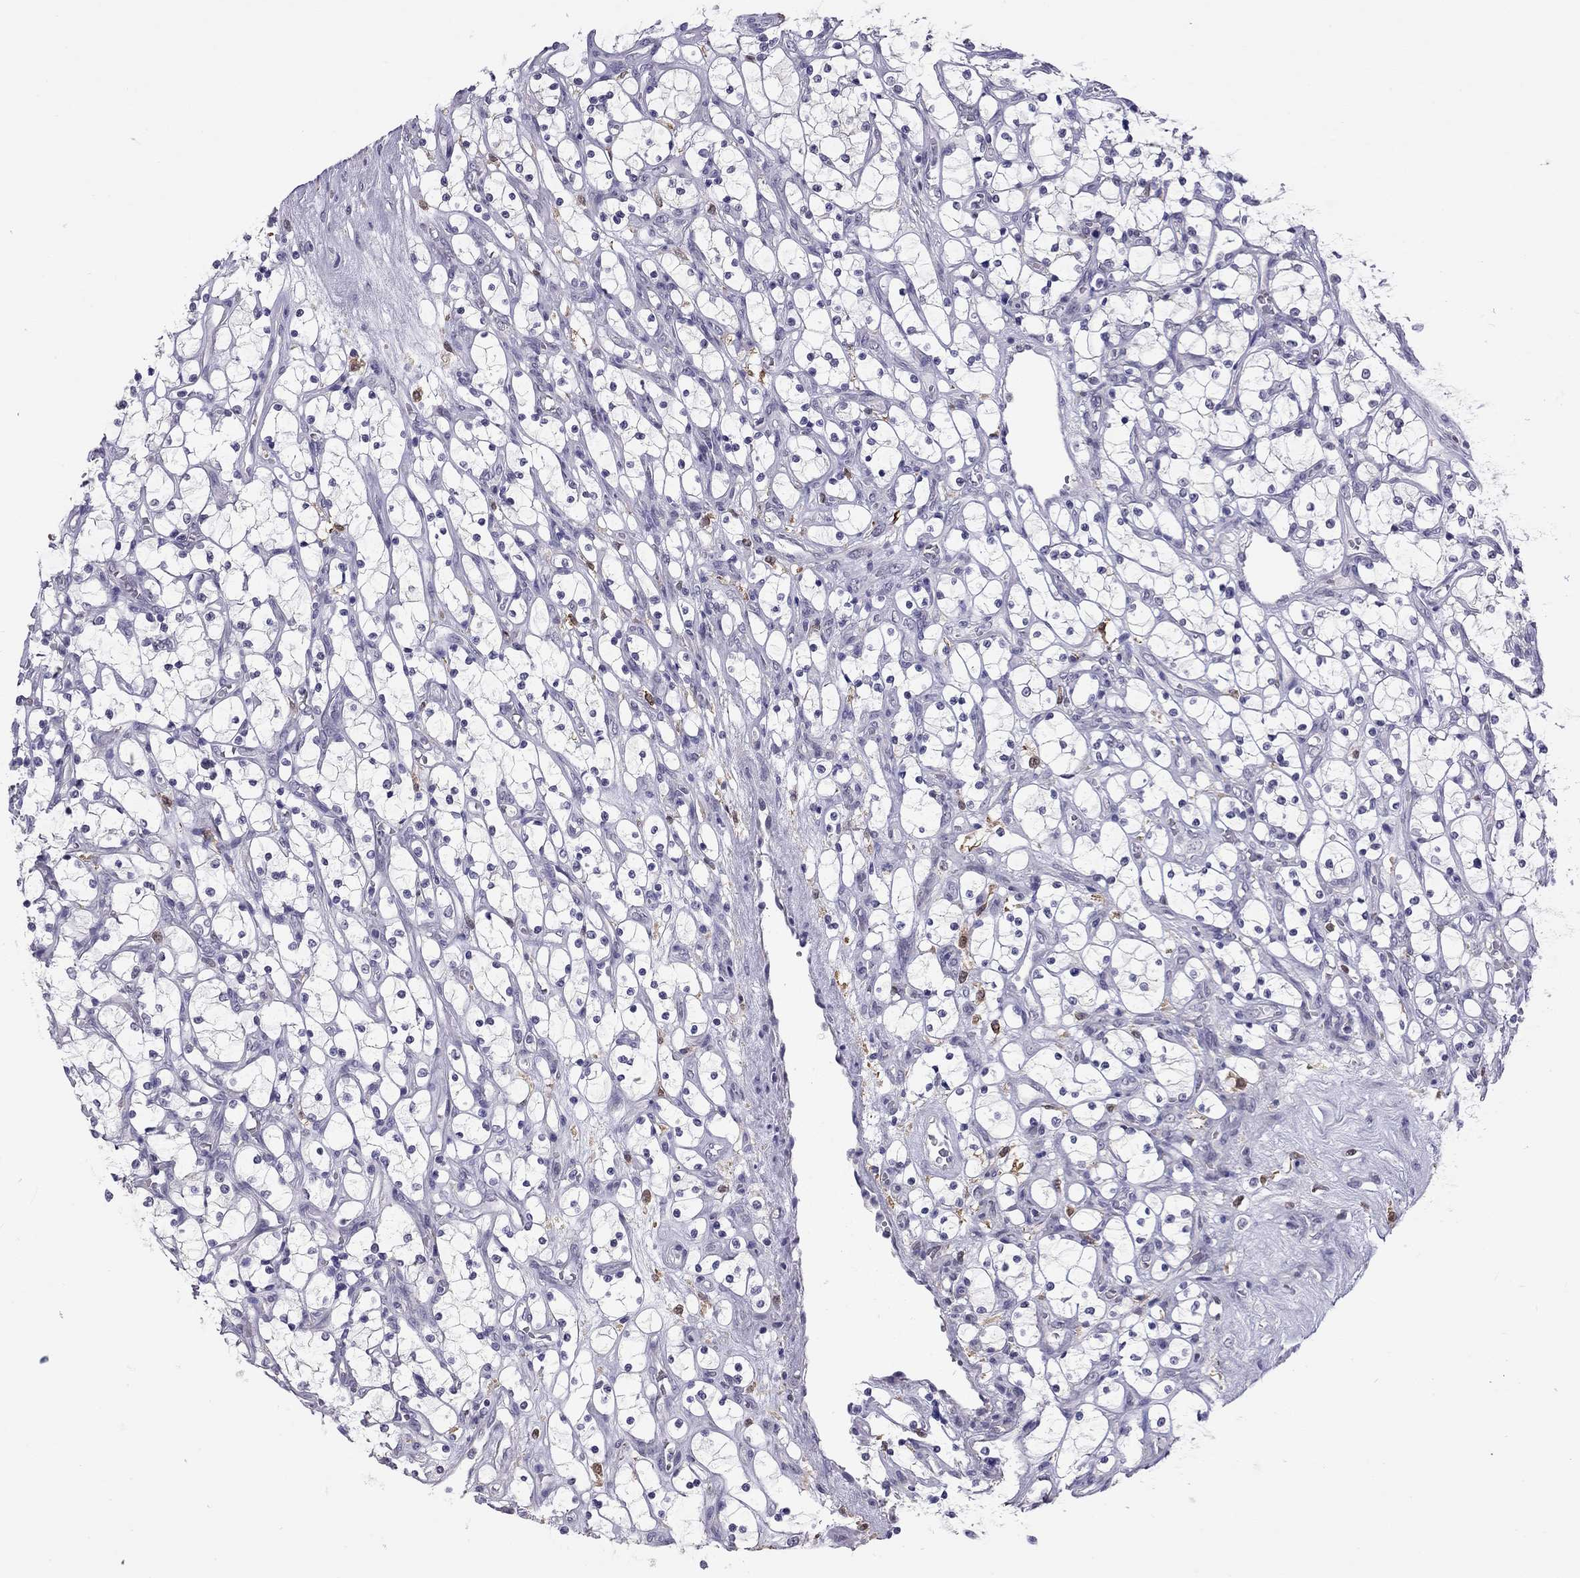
{"staining": {"intensity": "negative", "quantity": "none", "location": "none"}, "tissue": "renal cancer", "cell_type": "Tumor cells", "image_type": "cancer", "snomed": [{"axis": "morphology", "description": "Adenocarcinoma, NOS"}, {"axis": "topography", "description": "Kidney"}], "caption": "IHC photomicrograph of human renal adenocarcinoma stained for a protein (brown), which displays no positivity in tumor cells.", "gene": "PPP1R3A", "patient": {"sex": "female", "age": 69}}